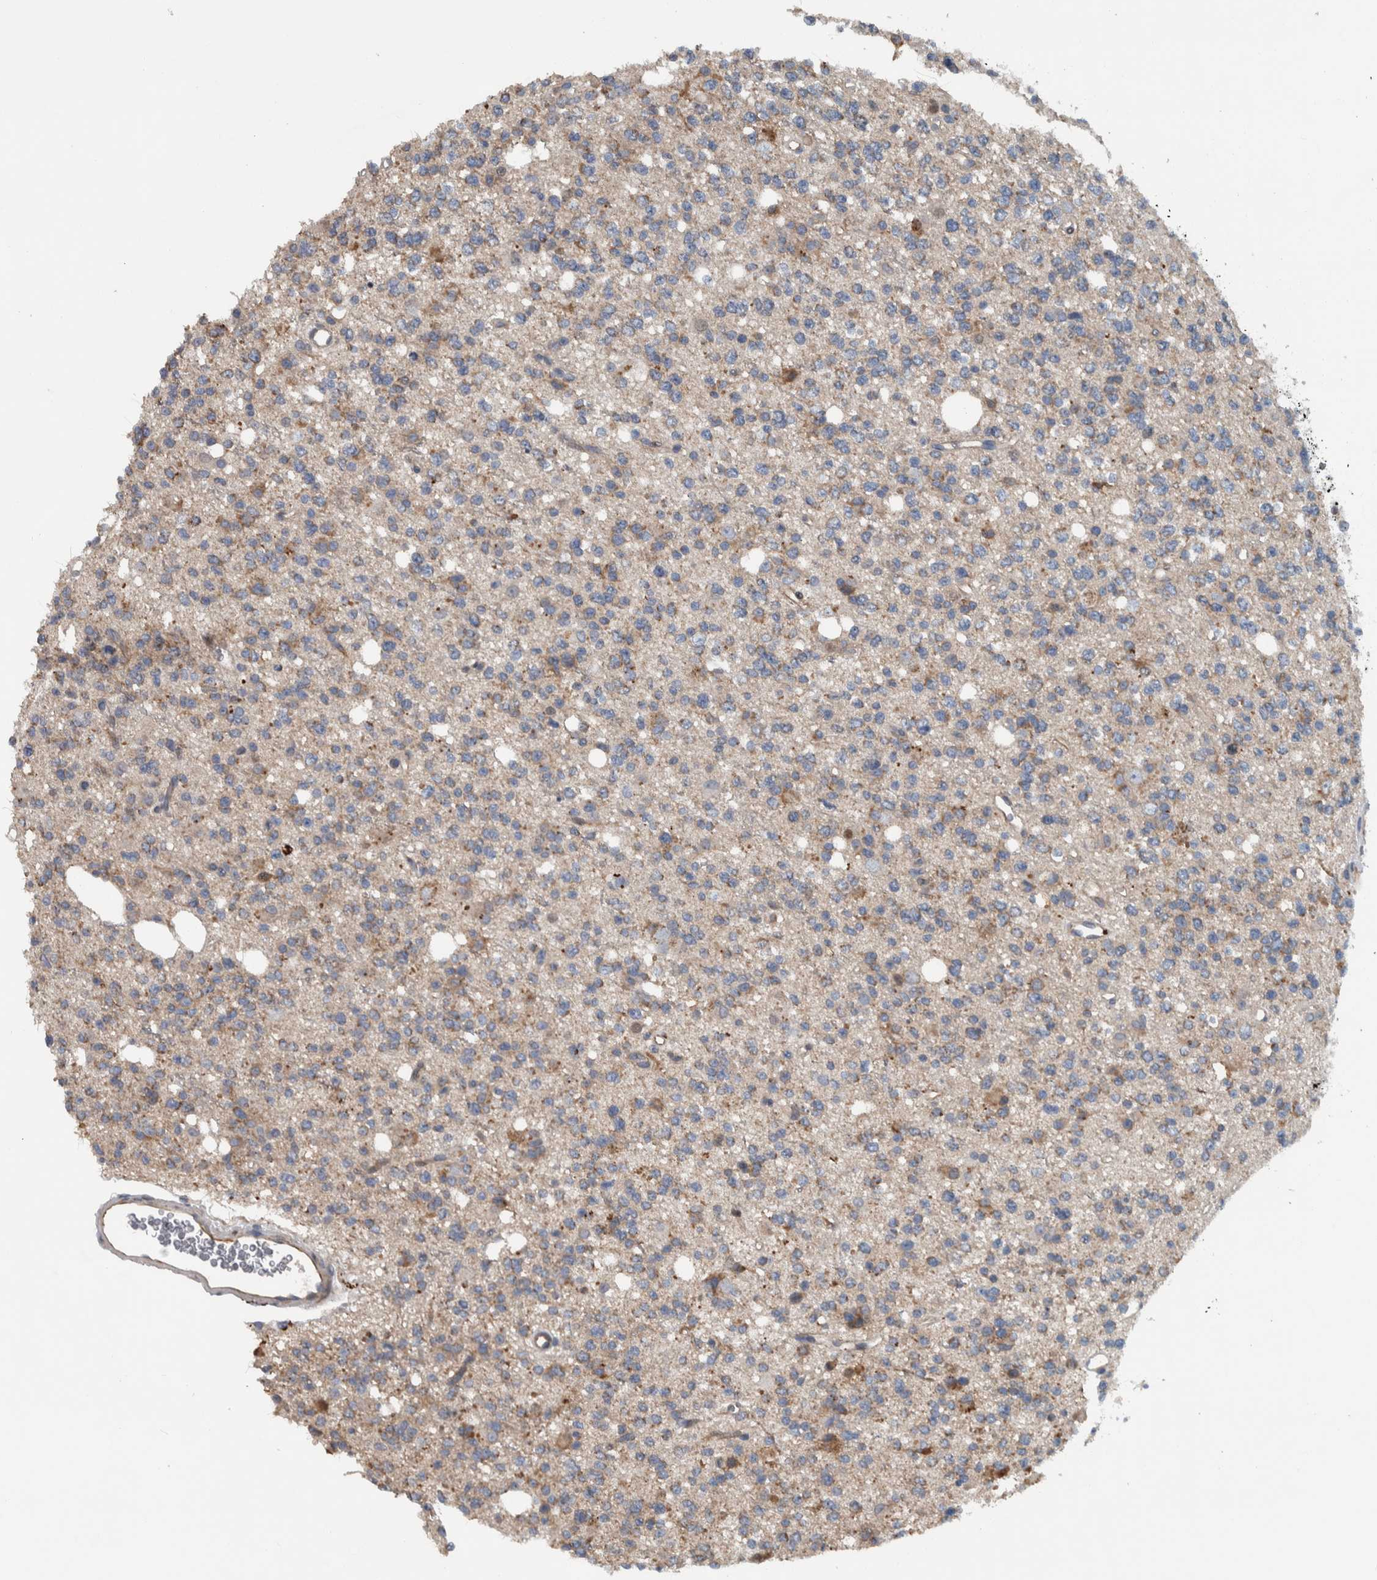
{"staining": {"intensity": "weak", "quantity": "25%-75%", "location": "cytoplasmic/membranous"}, "tissue": "glioma", "cell_type": "Tumor cells", "image_type": "cancer", "snomed": [{"axis": "morphology", "description": "Glioma, malignant, High grade"}, {"axis": "topography", "description": "Brain"}], "caption": "A brown stain shows weak cytoplasmic/membranous staining of a protein in malignant glioma (high-grade) tumor cells. (brown staining indicates protein expression, while blue staining denotes nuclei).", "gene": "BAIAP2L1", "patient": {"sex": "female", "age": 62}}